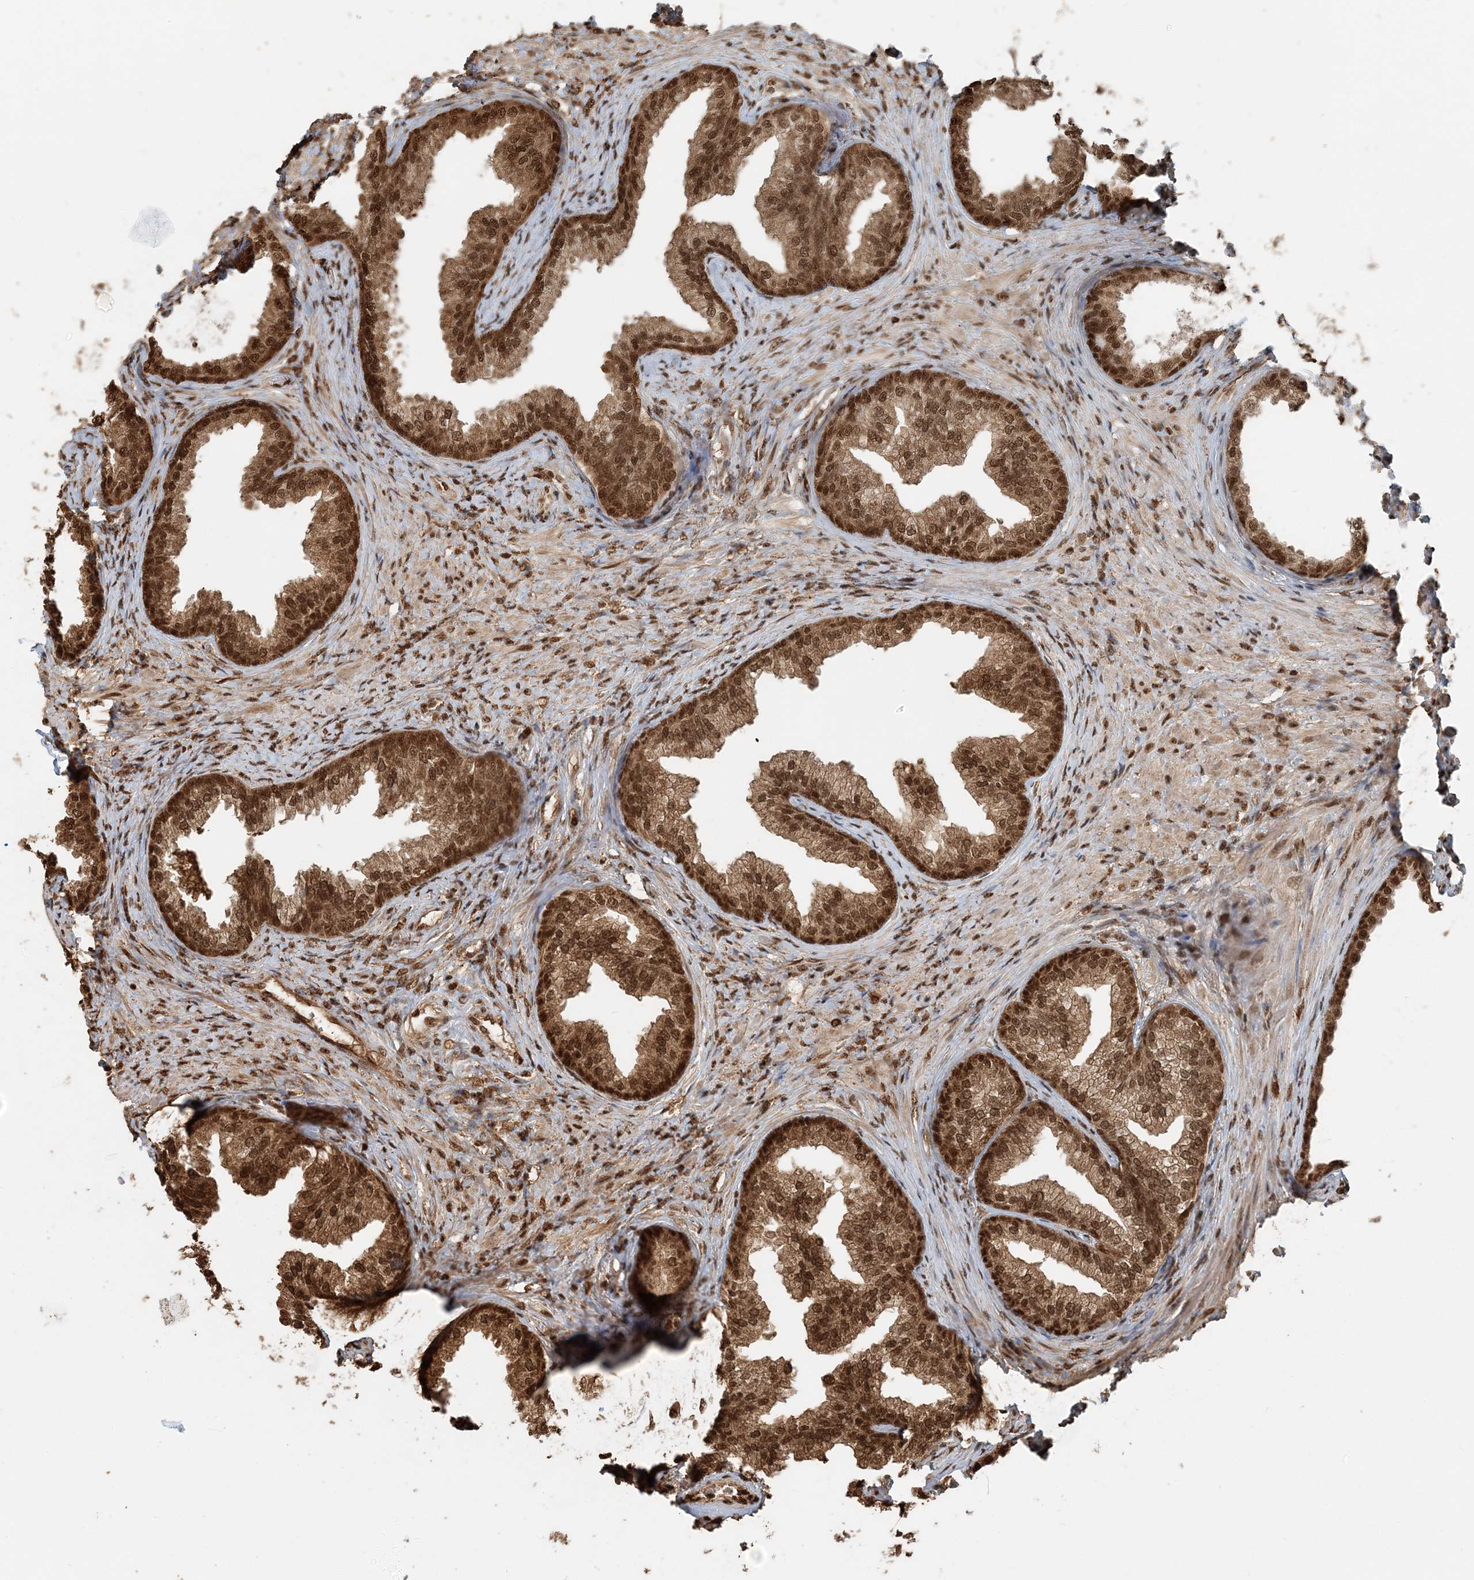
{"staining": {"intensity": "strong", "quantity": ">75%", "location": "cytoplasmic/membranous,nuclear"}, "tissue": "prostate", "cell_type": "Glandular cells", "image_type": "normal", "snomed": [{"axis": "morphology", "description": "Normal tissue, NOS"}, {"axis": "topography", "description": "Prostate"}], "caption": "This photomicrograph demonstrates IHC staining of normal prostate, with high strong cytoplasmic/membranous,nuclear positivity in about >75% of glandular cells.", "gene": "ARHGAP35", "patient": {"sex": "male", "age": 76}}